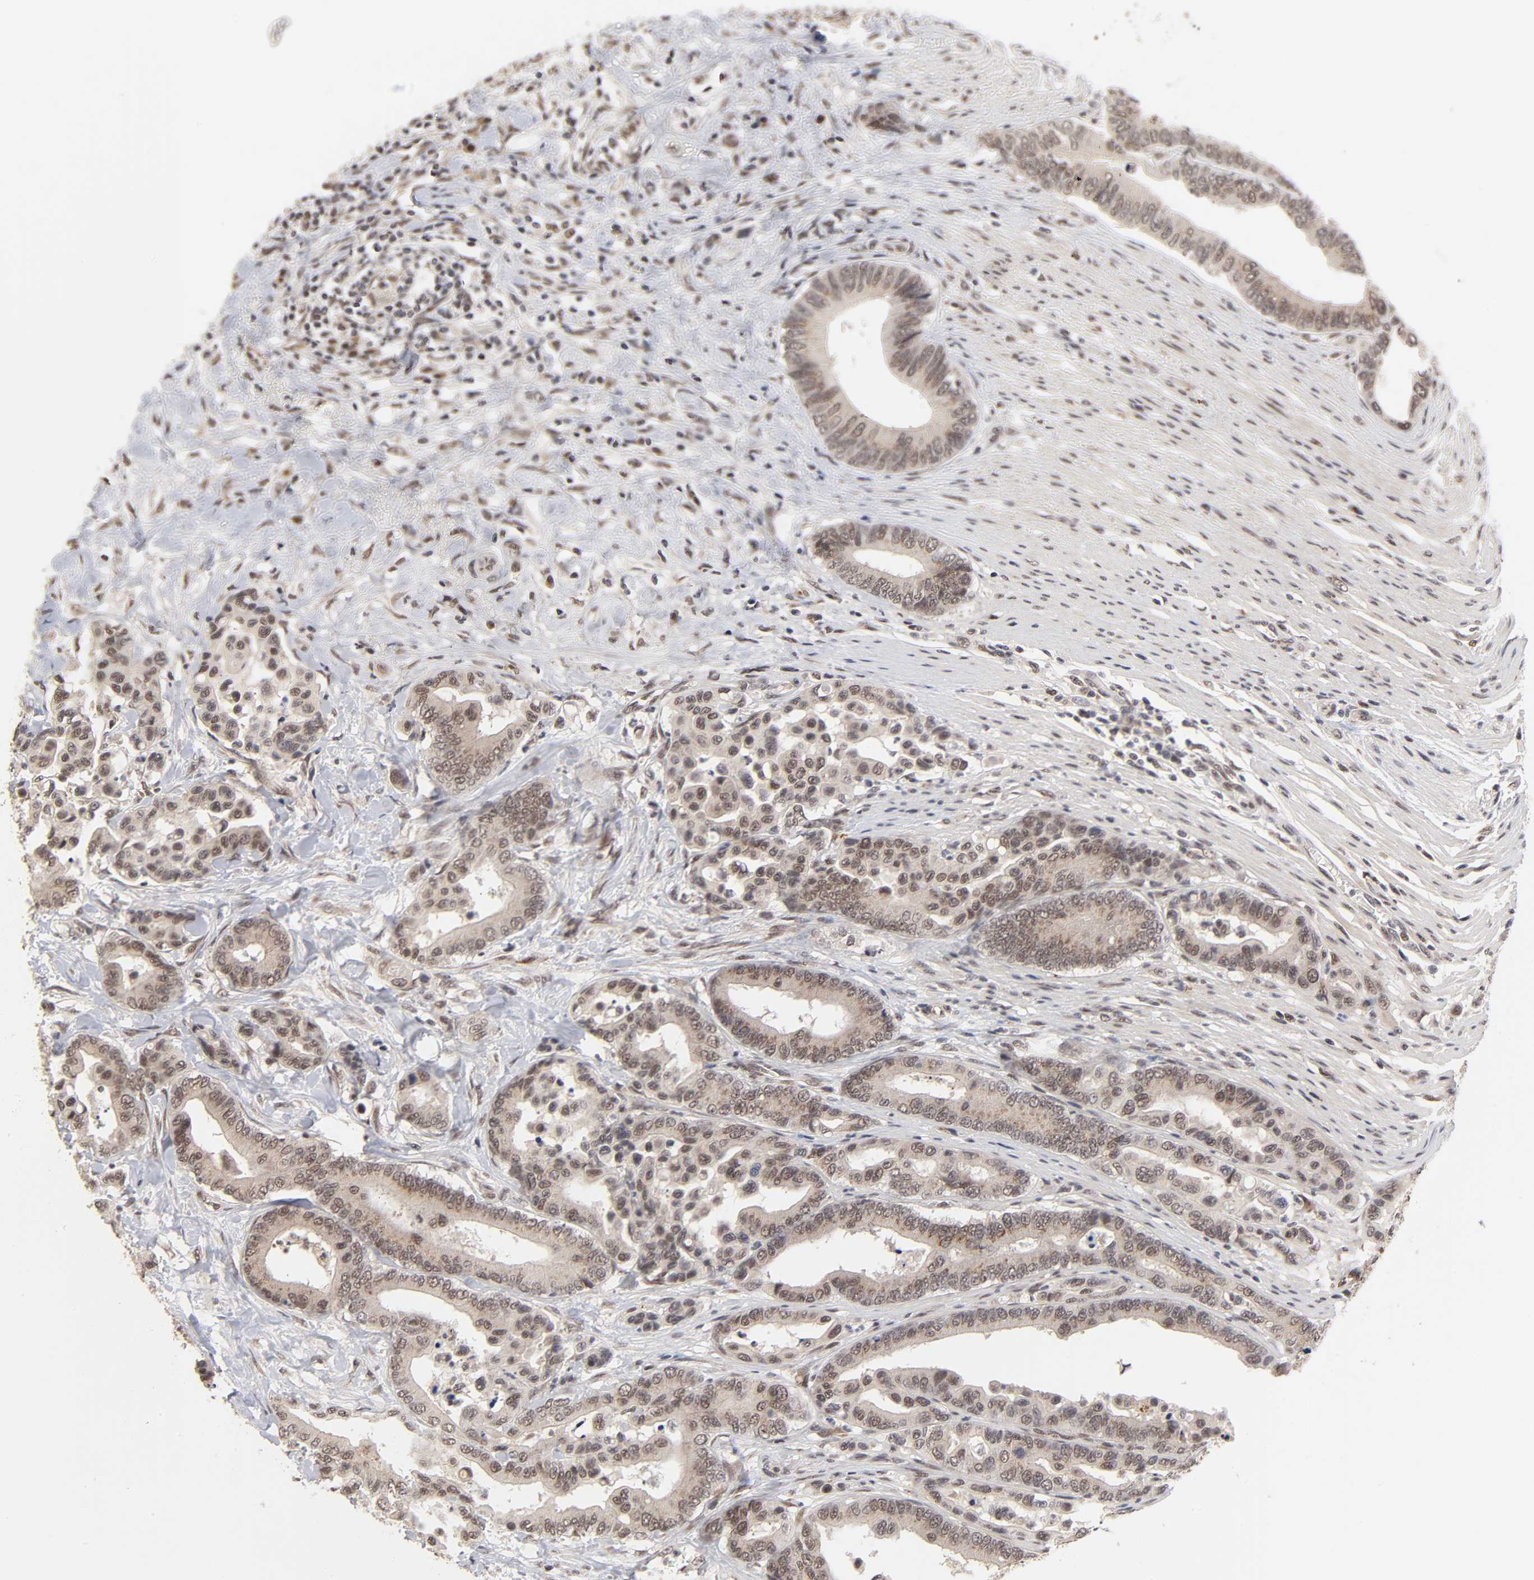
{"staining": {"intensity": "moderate", "quantity": "25%-75%", "location": "cytoplasmic/membranous,nuclear"}, "tissue": "colorectal cancer", "cell_type": "Tumor cells", "image_type": "cancer", "snomed": [{"axis": "morphology", "description": "Normal tissue, NOS"}, {"axis": "morphology", "description": "Adenocarcinoma, NOS"}, {"axis": "topography", "description": "Colon"}], "caption": "Human colorectal cancer stained with a brown dye displays moderate cytoplasmic/membranous and nuclear positive positivity in approximately 25%-75% of tumor cells.", "gene": "EP300", "patient": {"sex": "male", "age": 82}}